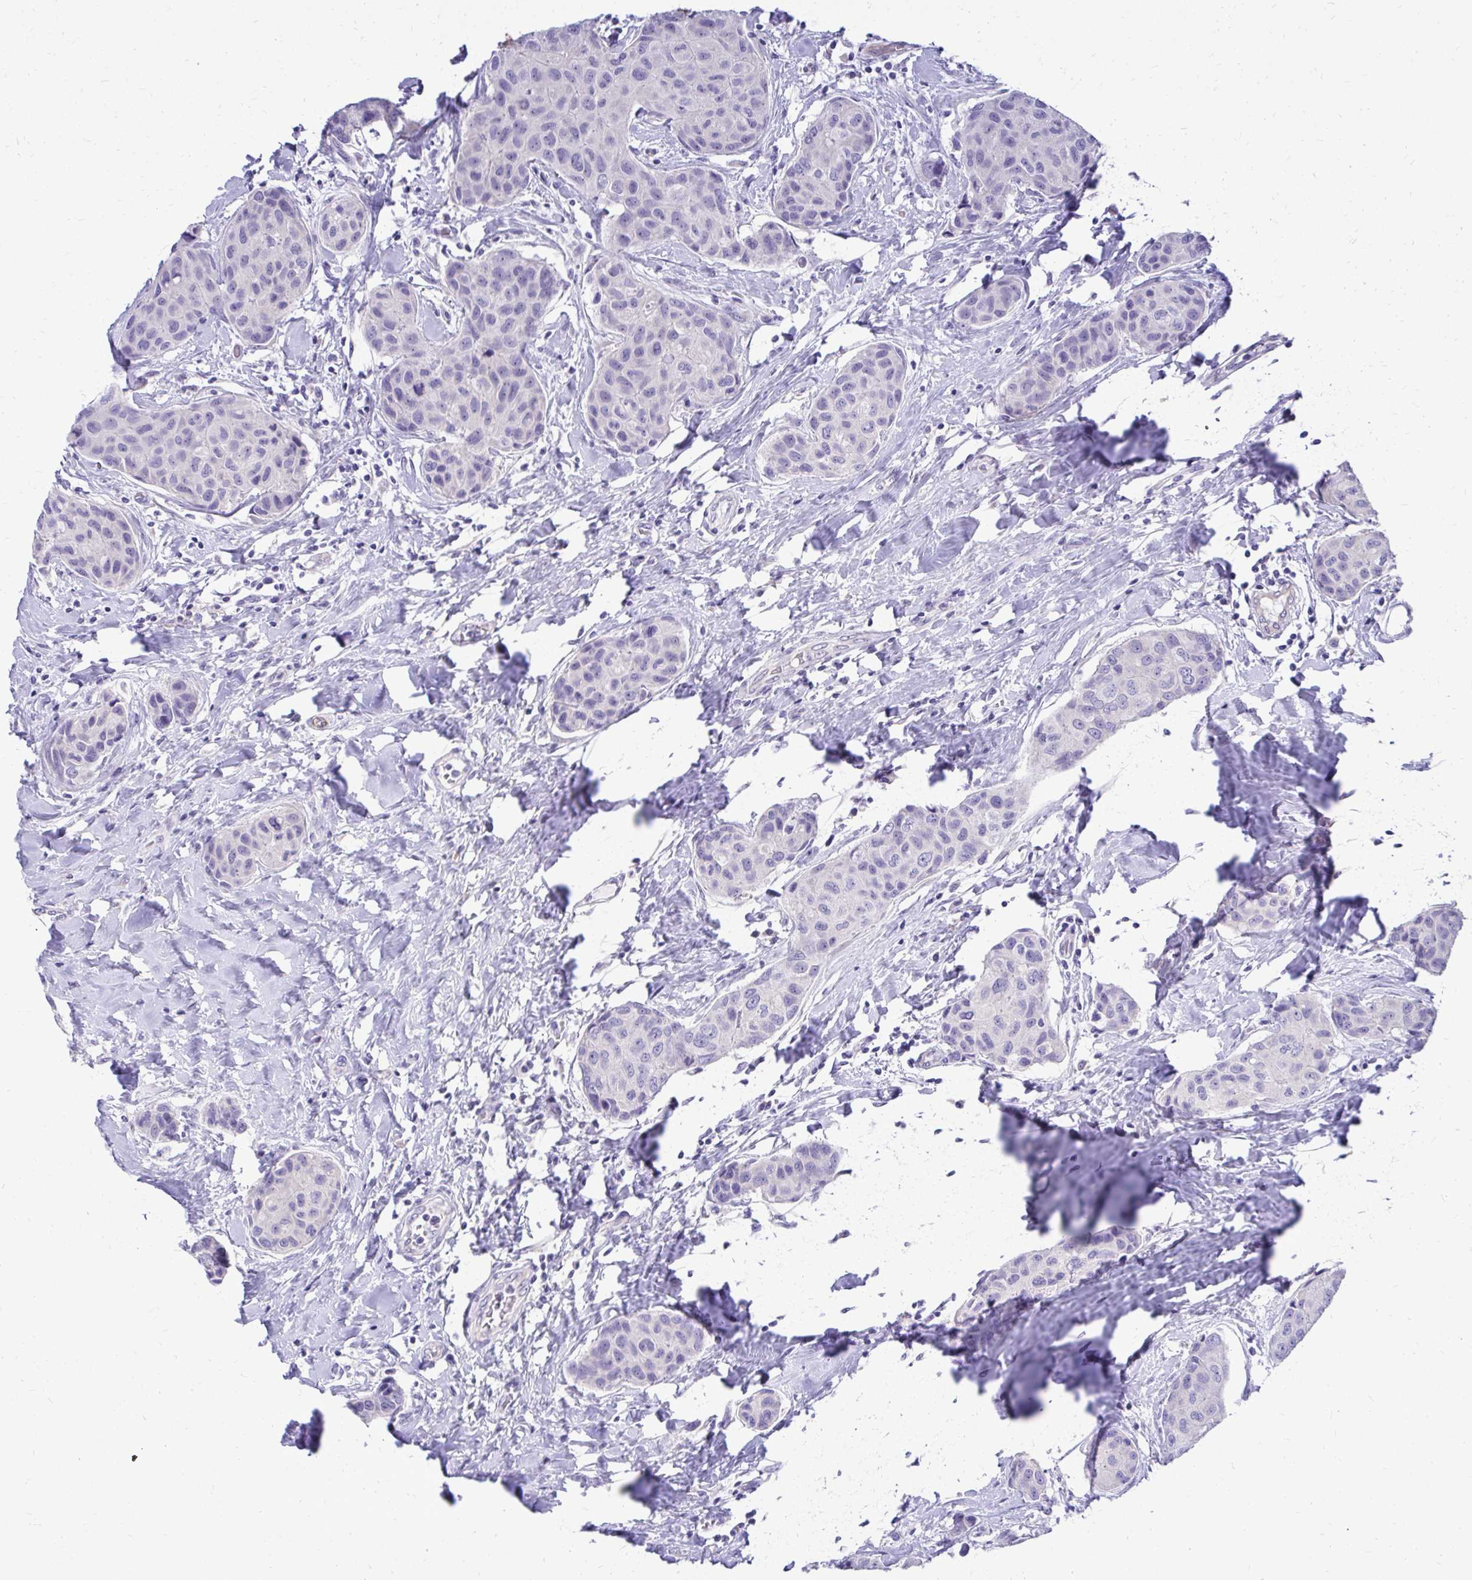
{"staining": {"intensity": "negative", "quantity": "none", "location": "none"}, "tissue": "breast cancer", "cell_type": "Tumor cells", "image_type": "cancer", "snomed": [{"axis": "morphology", "description": "Duct carcinoma"}, {"axis": "topography", "description": "Breast"}], "caption": "There is no significant staining in tumor cells of breast infiltrating ductal carcinoma. (Brightfield microscopy of DAB immunohistochemistry at high magnification).", "gene": "NIFK", "patient": {"sex": "female", "age": 80}}